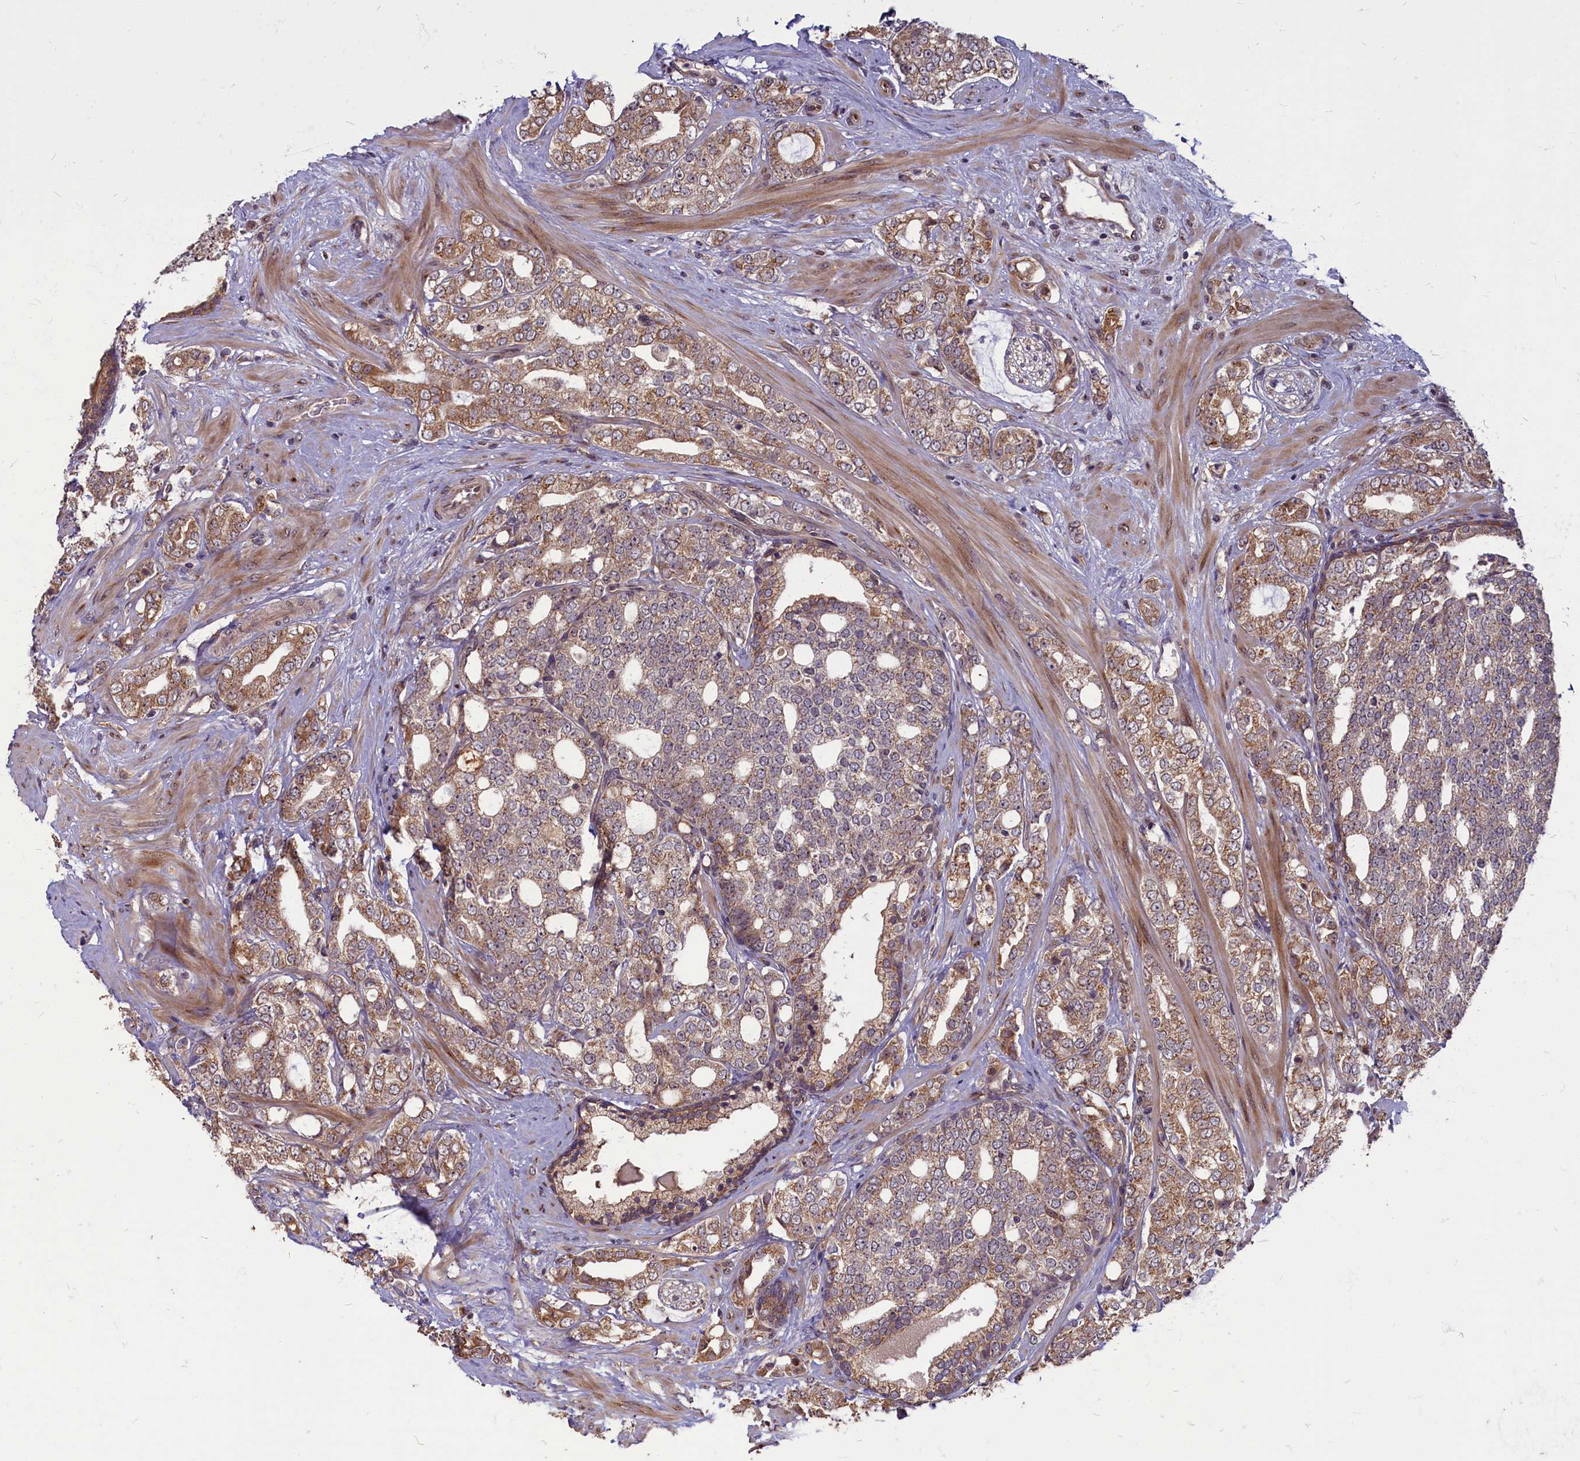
{"staining": {"intensity": "moderate", "quantity": ">75%", "location": "cytoplasmic/membranous"}, "tissue": "prostate cancer", "cell_type": "Tumor cells", "image_type": "cancer", "snomed": [{"axis": "morphology", "description": "Adenocarcinoma, High grade"}, {"axis": "topography", "description": "Prostate"}], "caption": "Tumor cells show medium levels of moderate cytoplasmic/membranous positivity in approximately >75% of cells in prostate cancer.", "gene": "MYCBP", "patient": {"sex": "male", "age": 64}}